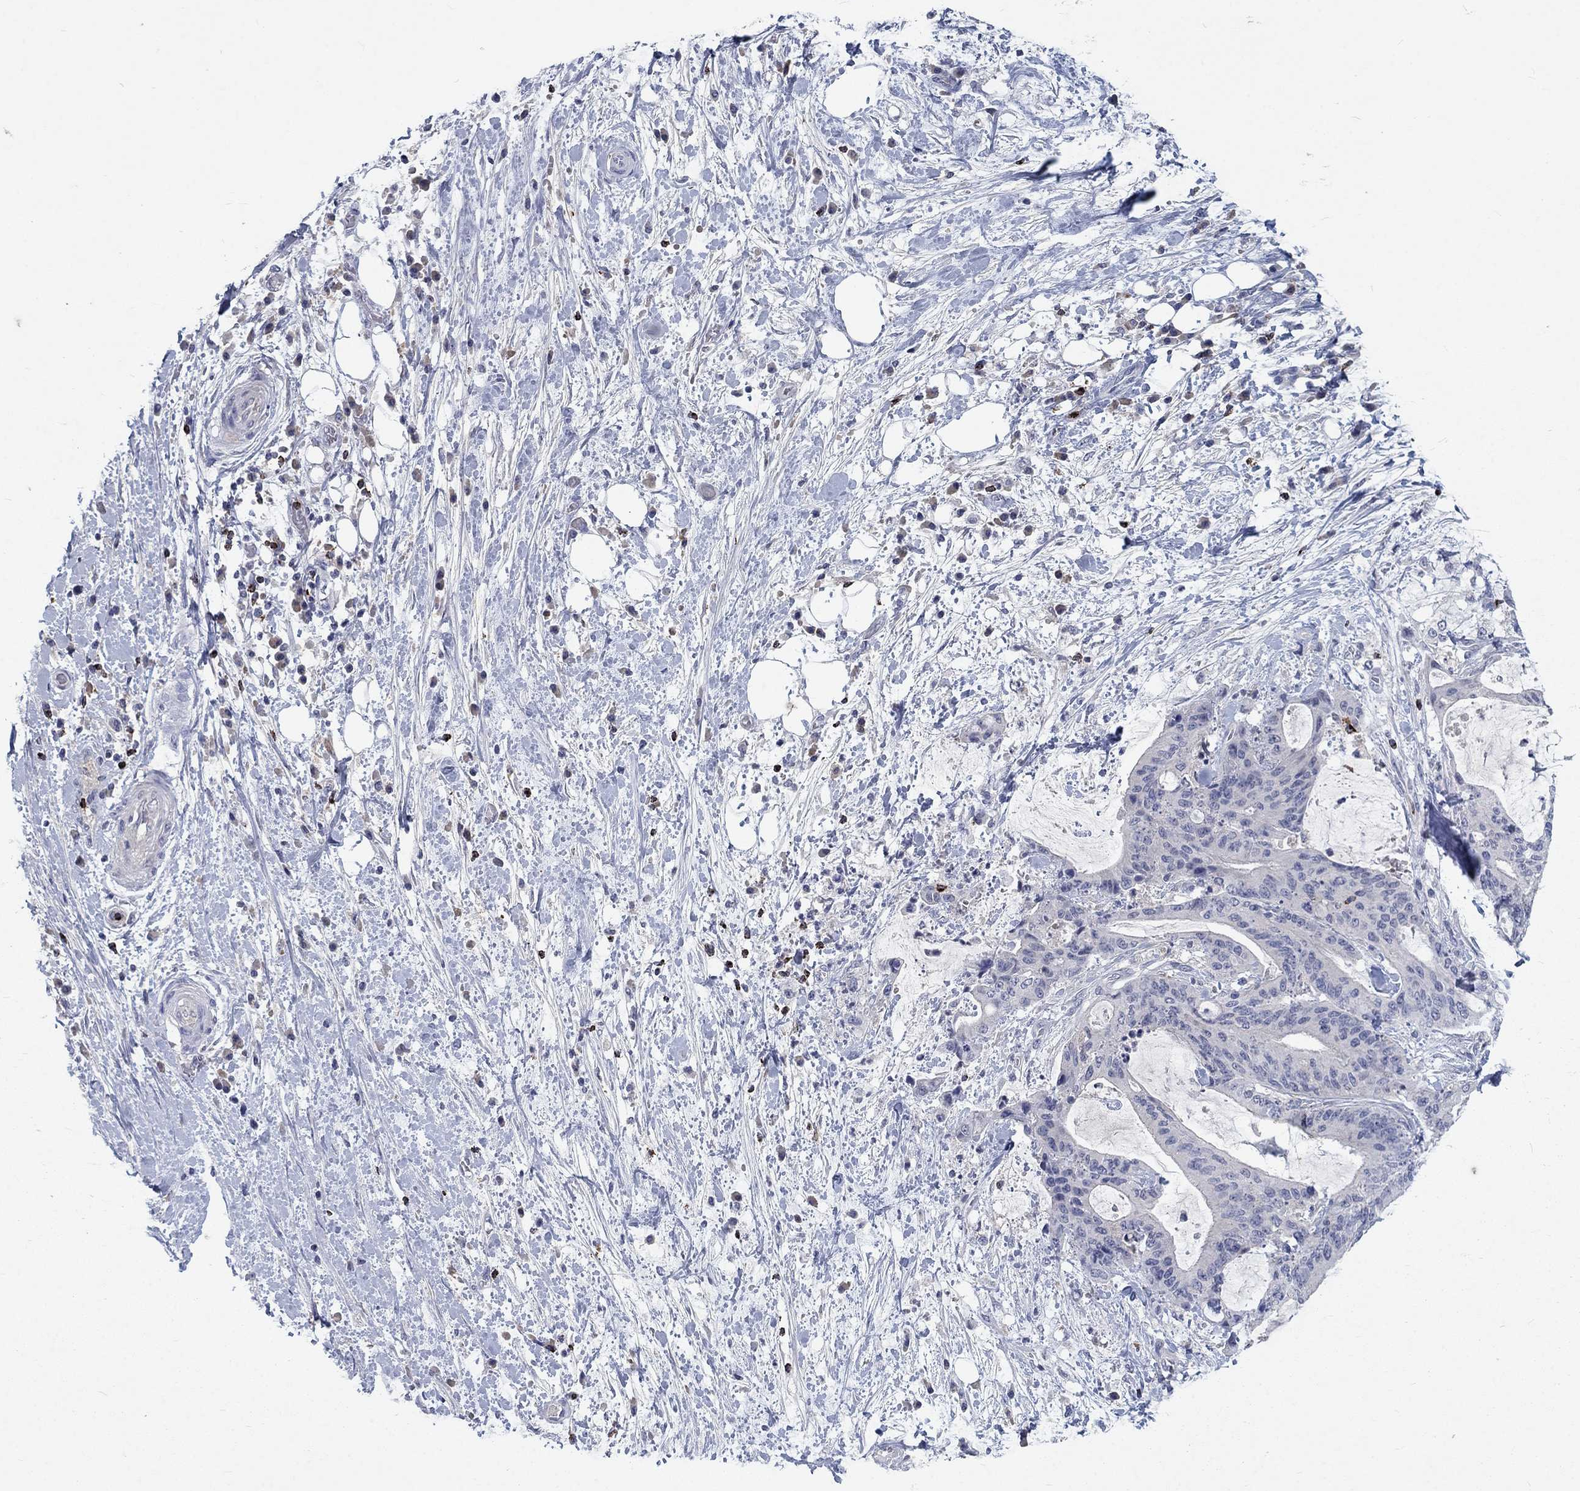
{"staining": {"intensity": "negative", "quantity": "none", "location": "none"}, "tissue": "liver cancer", "cell_type": "Tumor cells", "image_type": "cancer", "snomed": [{"axis": "morphology", "description": "Cholangiocarcinoma"}, {"axis": "topography", "description": "Liver"}], "caption": "Tumor cells show no significant expression in cholangiocarcinoma (liver).", "gene": "GZMA", "patient": {"sex": "female", "age": 73}}